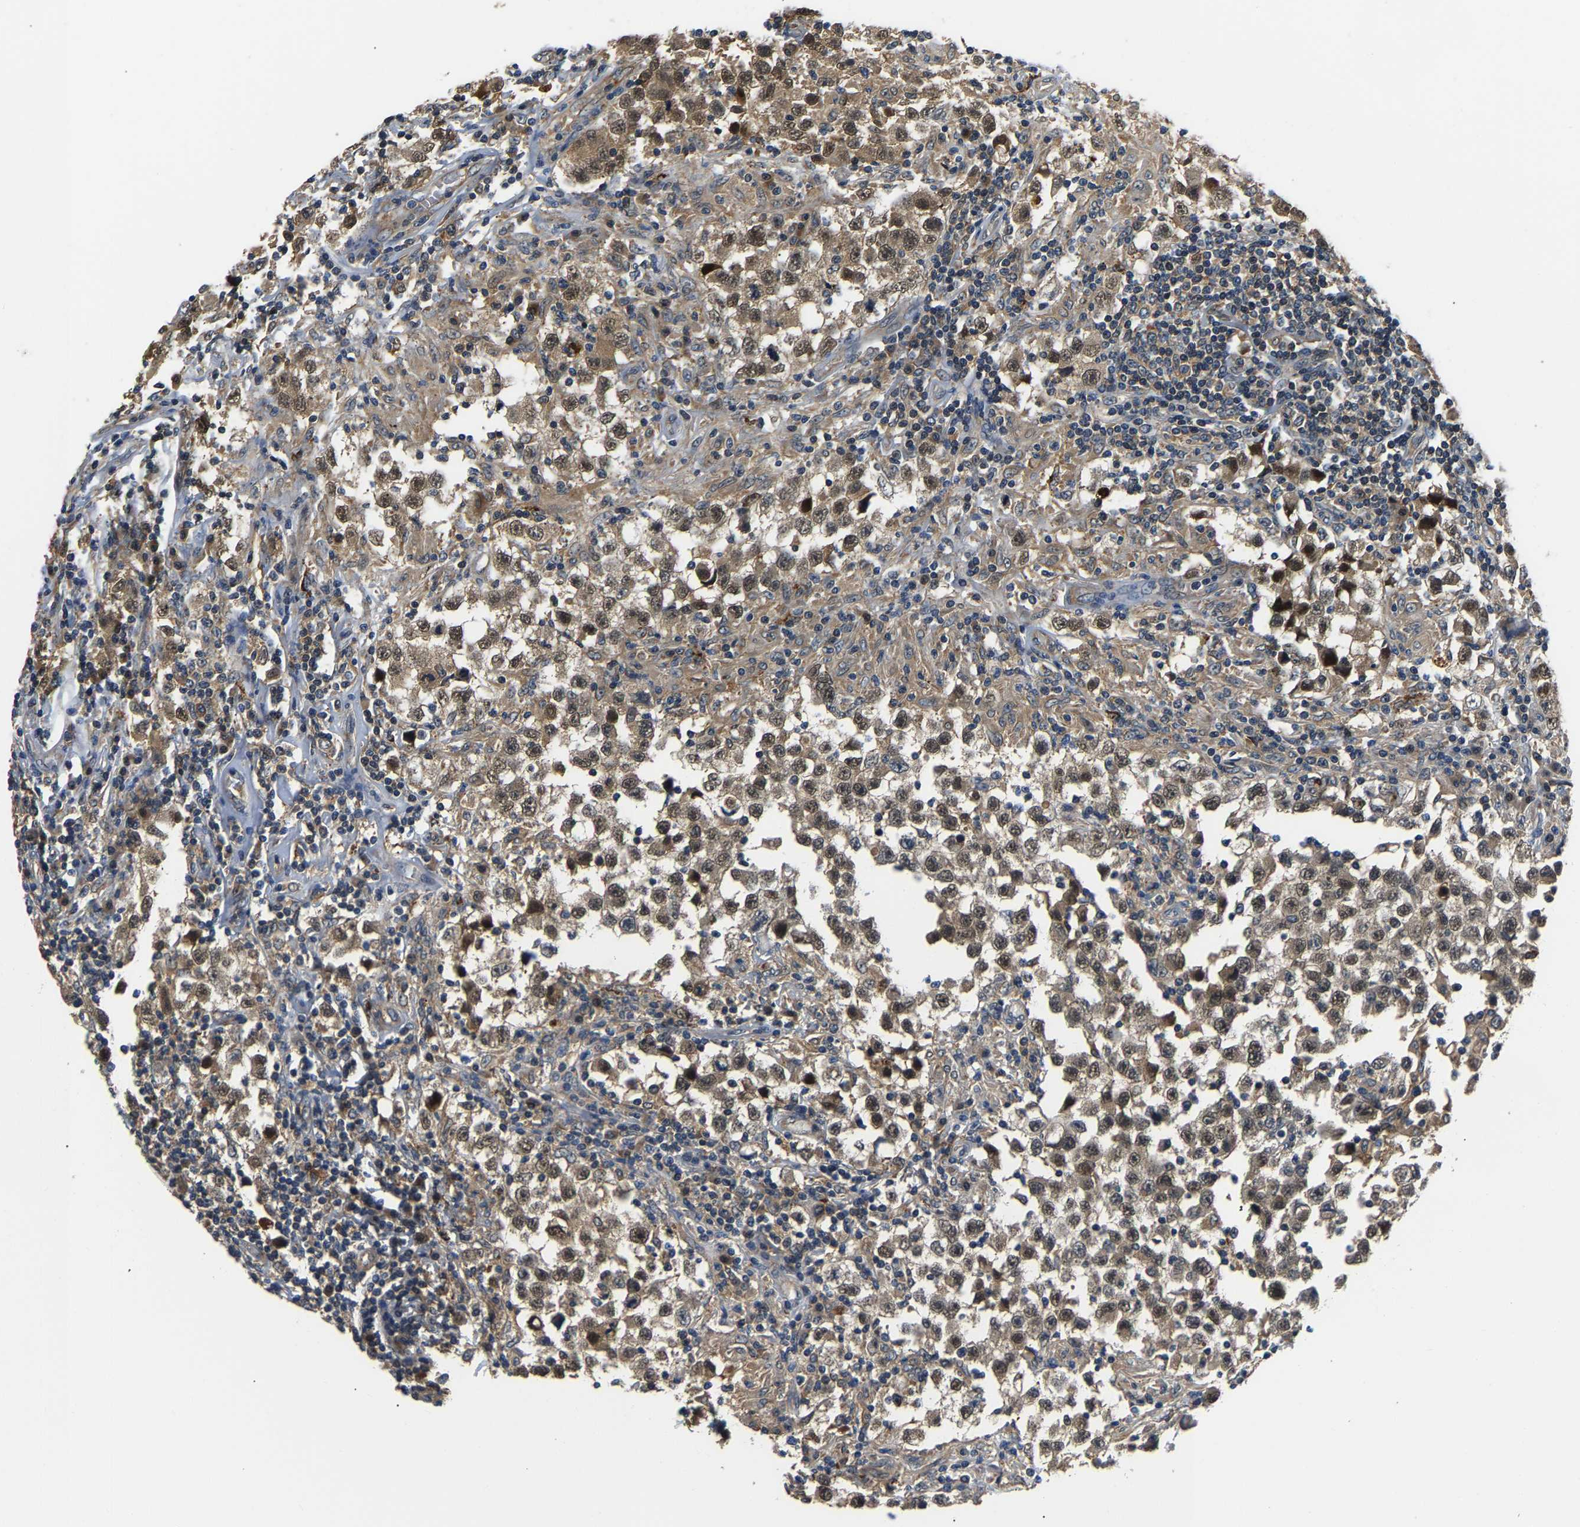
{"staining": {"intensity": "moderate", "quantity": ">75%", "location": "cytoplasmic/membranous,nuclear"}, "tissue": "testis cancer", "cell_type": "Tumor cells", "image_type": "cancer", "snomed": [{"axis": "morphology", "description": "Carcinoma, Embryonal, NOS"}, {"axis": "topography", "description": "Testis"}], "caption": "Protein analysis of embryonal carcinoma (testis) tissue demonstrates moderate cytoplasmic/membranous and nuclear expression in approximately >75% of tumor cells.", "gene": "LARP6", "patient": {"sex": "male", "age": 21}}